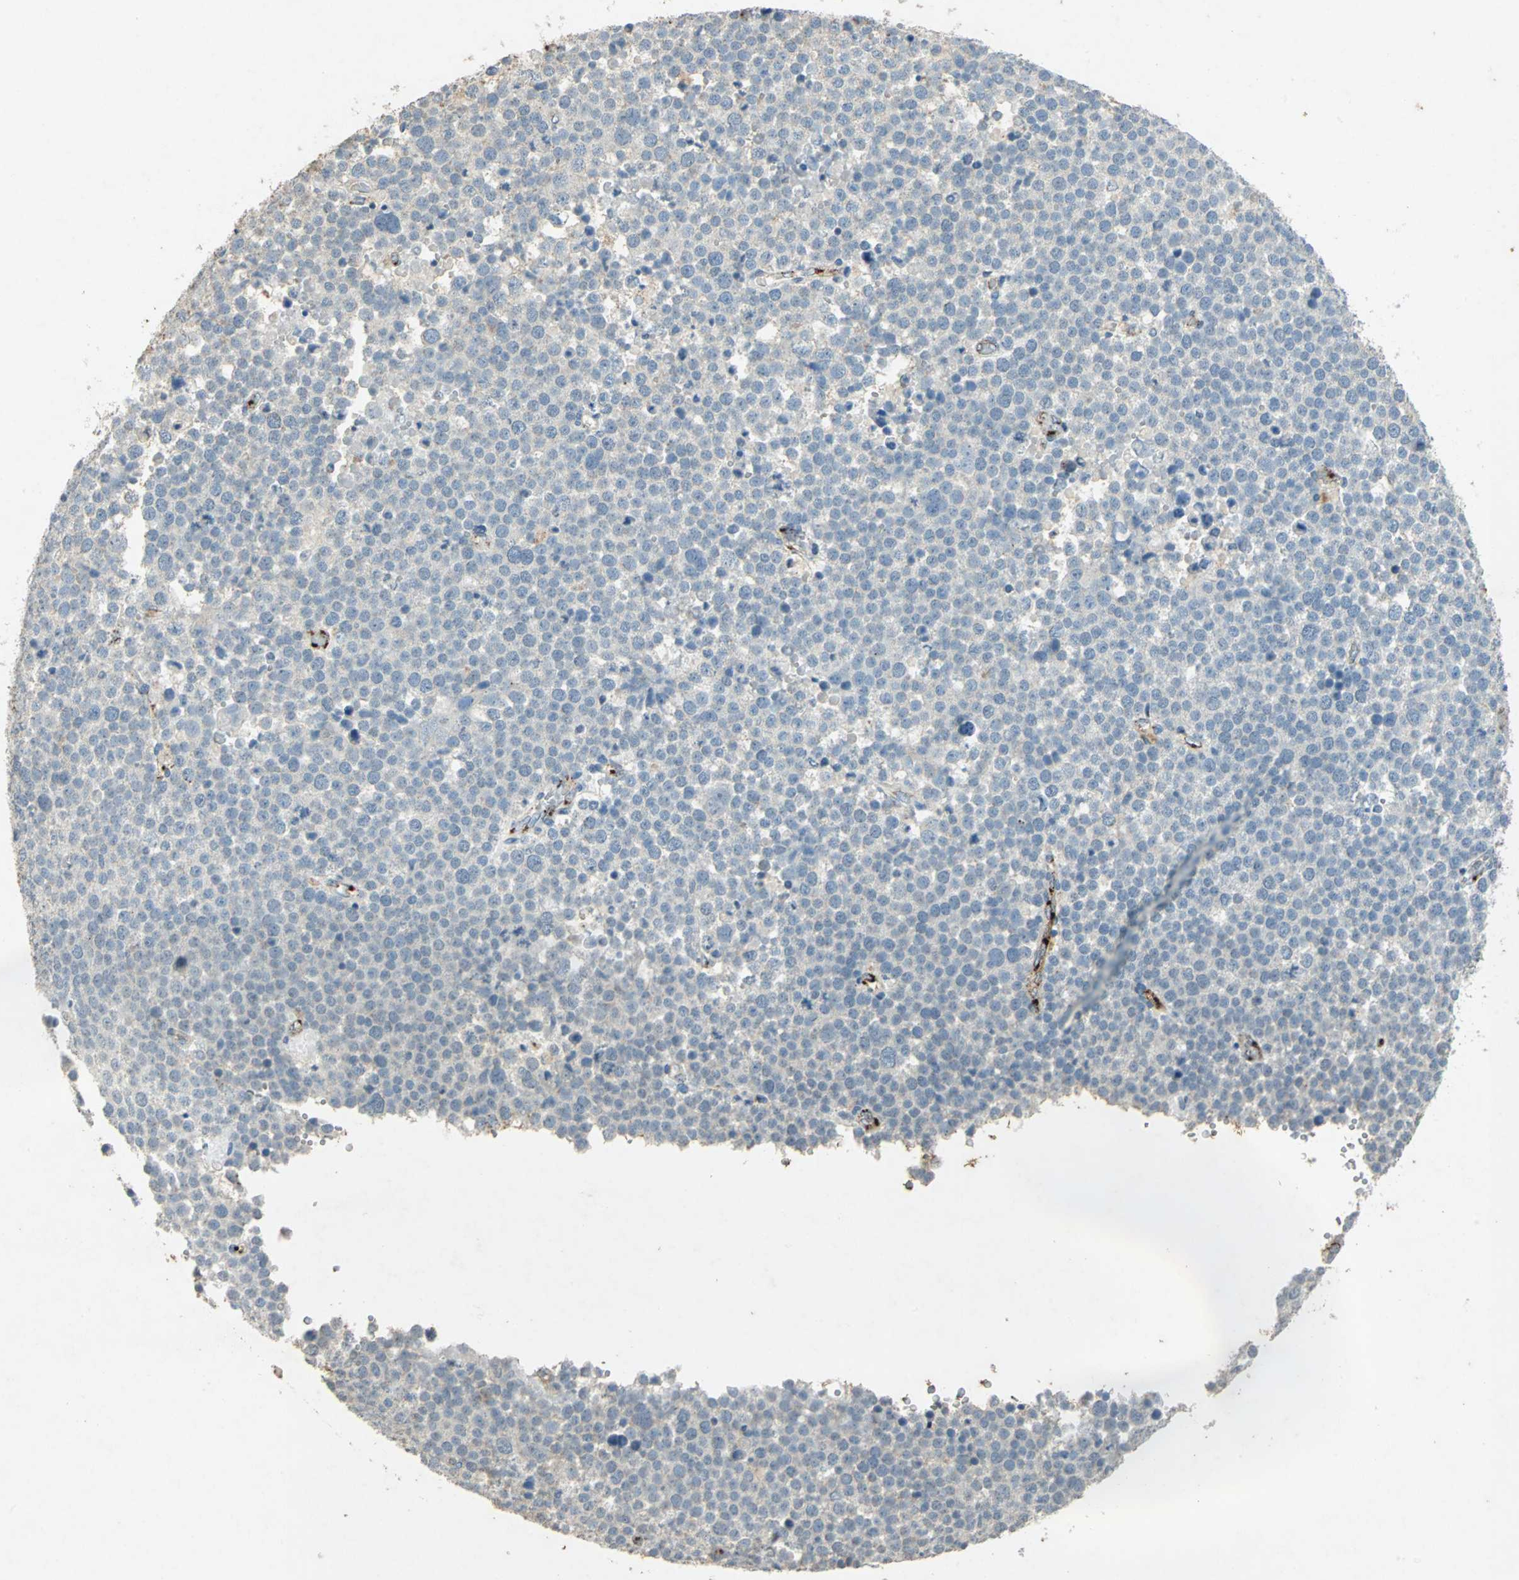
{"staining": {"intensity": "negative", "quantity": "none", "location": "none"}, "tissue": "testis cancer", "cell_type": "Tumor cells", "image_type": "cancer", "snomed": [{"axis": "morphology", "description": "Seminoma, NOS"}, {"axis": "topography", "description": "Testis"}], "caption": "There is no significant expression in tumor cells of testis cancer.", "gene": "CAMK2B", "patient": {"sex": "male", "age": 71}}